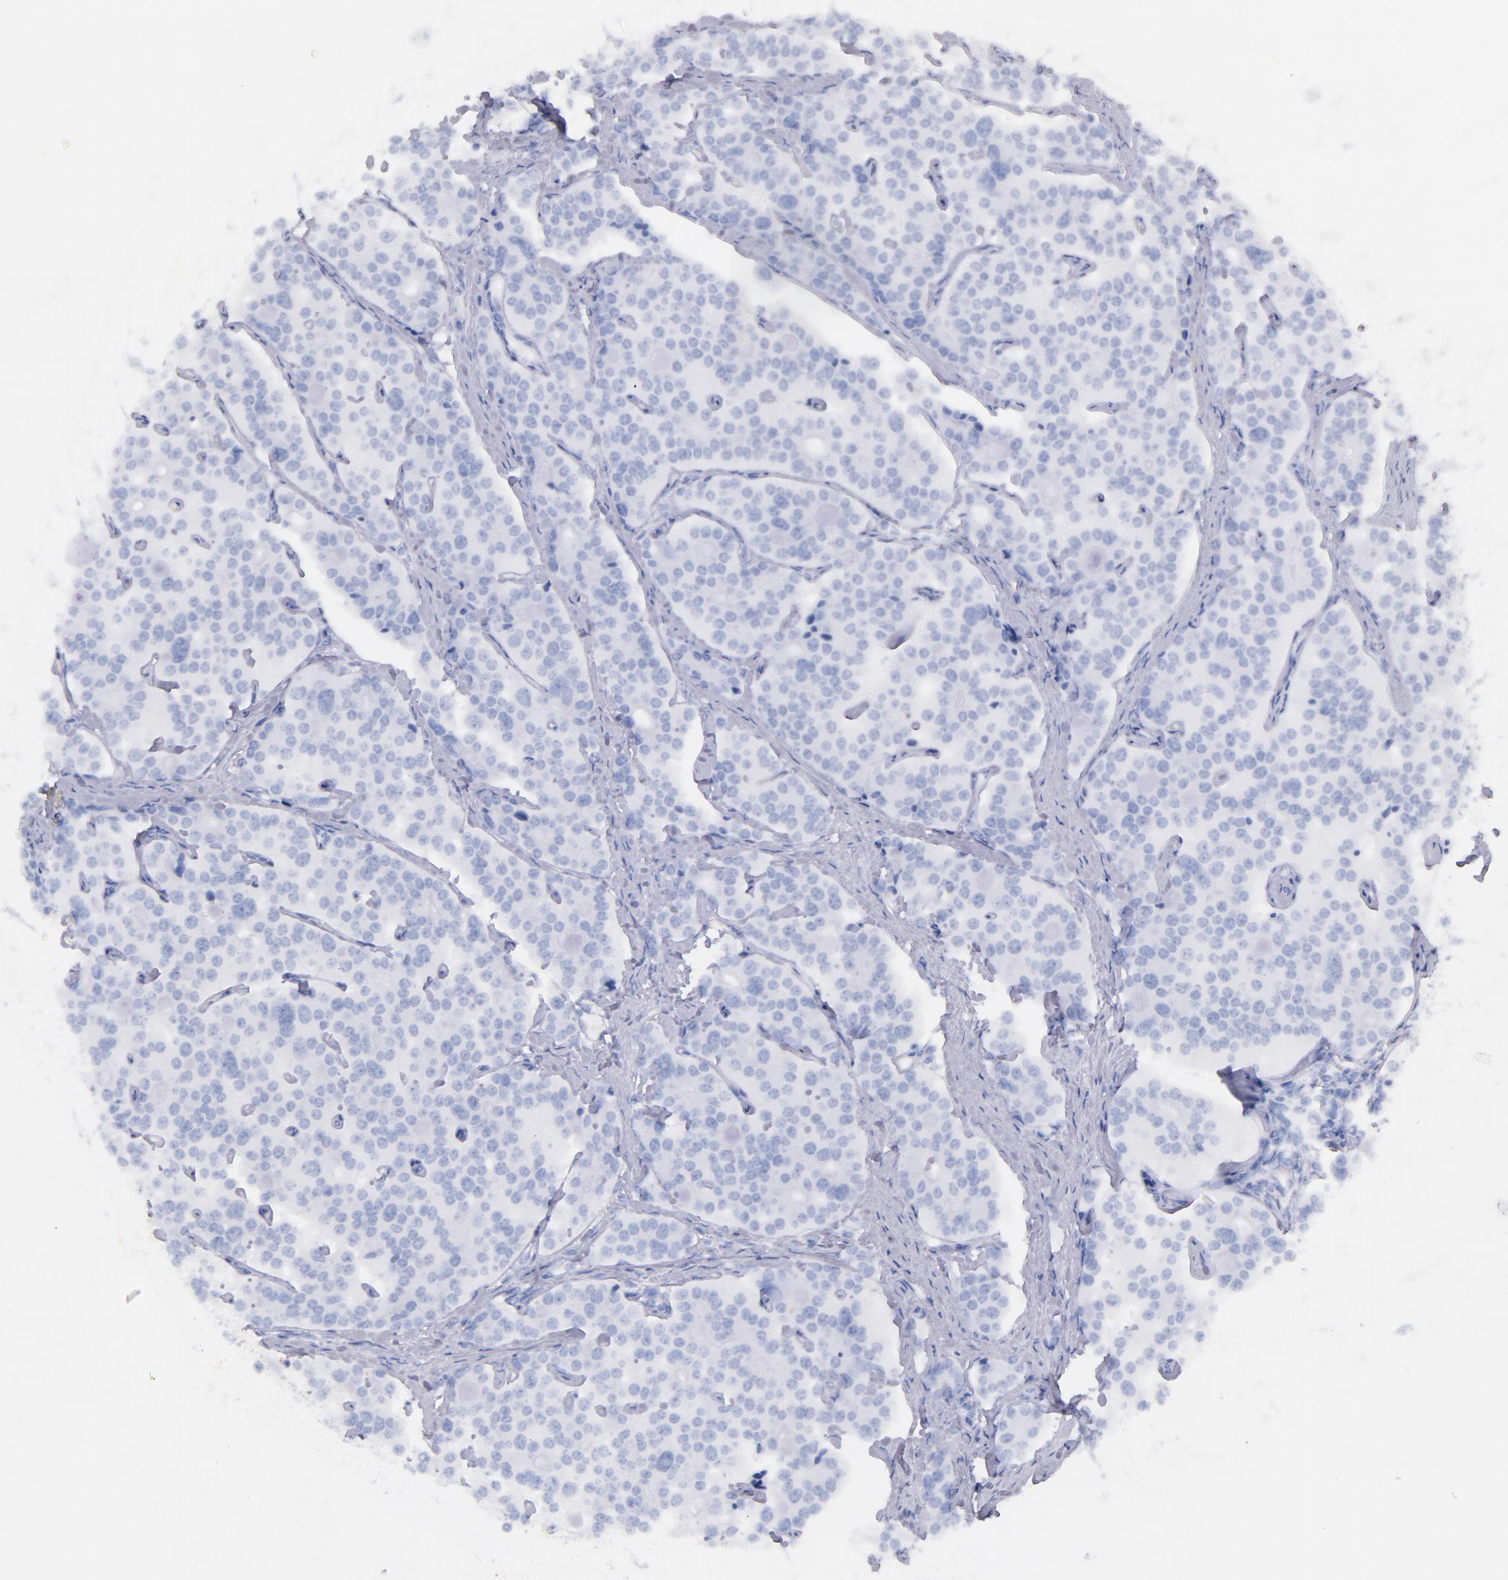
{"staining": {"intensity": "negative", "quantity": "none", "location": "none"}, "tissue": "carcinoid", "cell_type": "Tumor cells", "image_type": "cancer", "snomed": [{"axis": "morphology", "description": "Carcinoid, malignant, NOS"}, {"axis": "topography", "description": "Small intestine"}], "caption": "Tumor cells show no significant expression in carcinoid.", "gene": "CD44", "patient": {"sex": "male", "age": 63}}